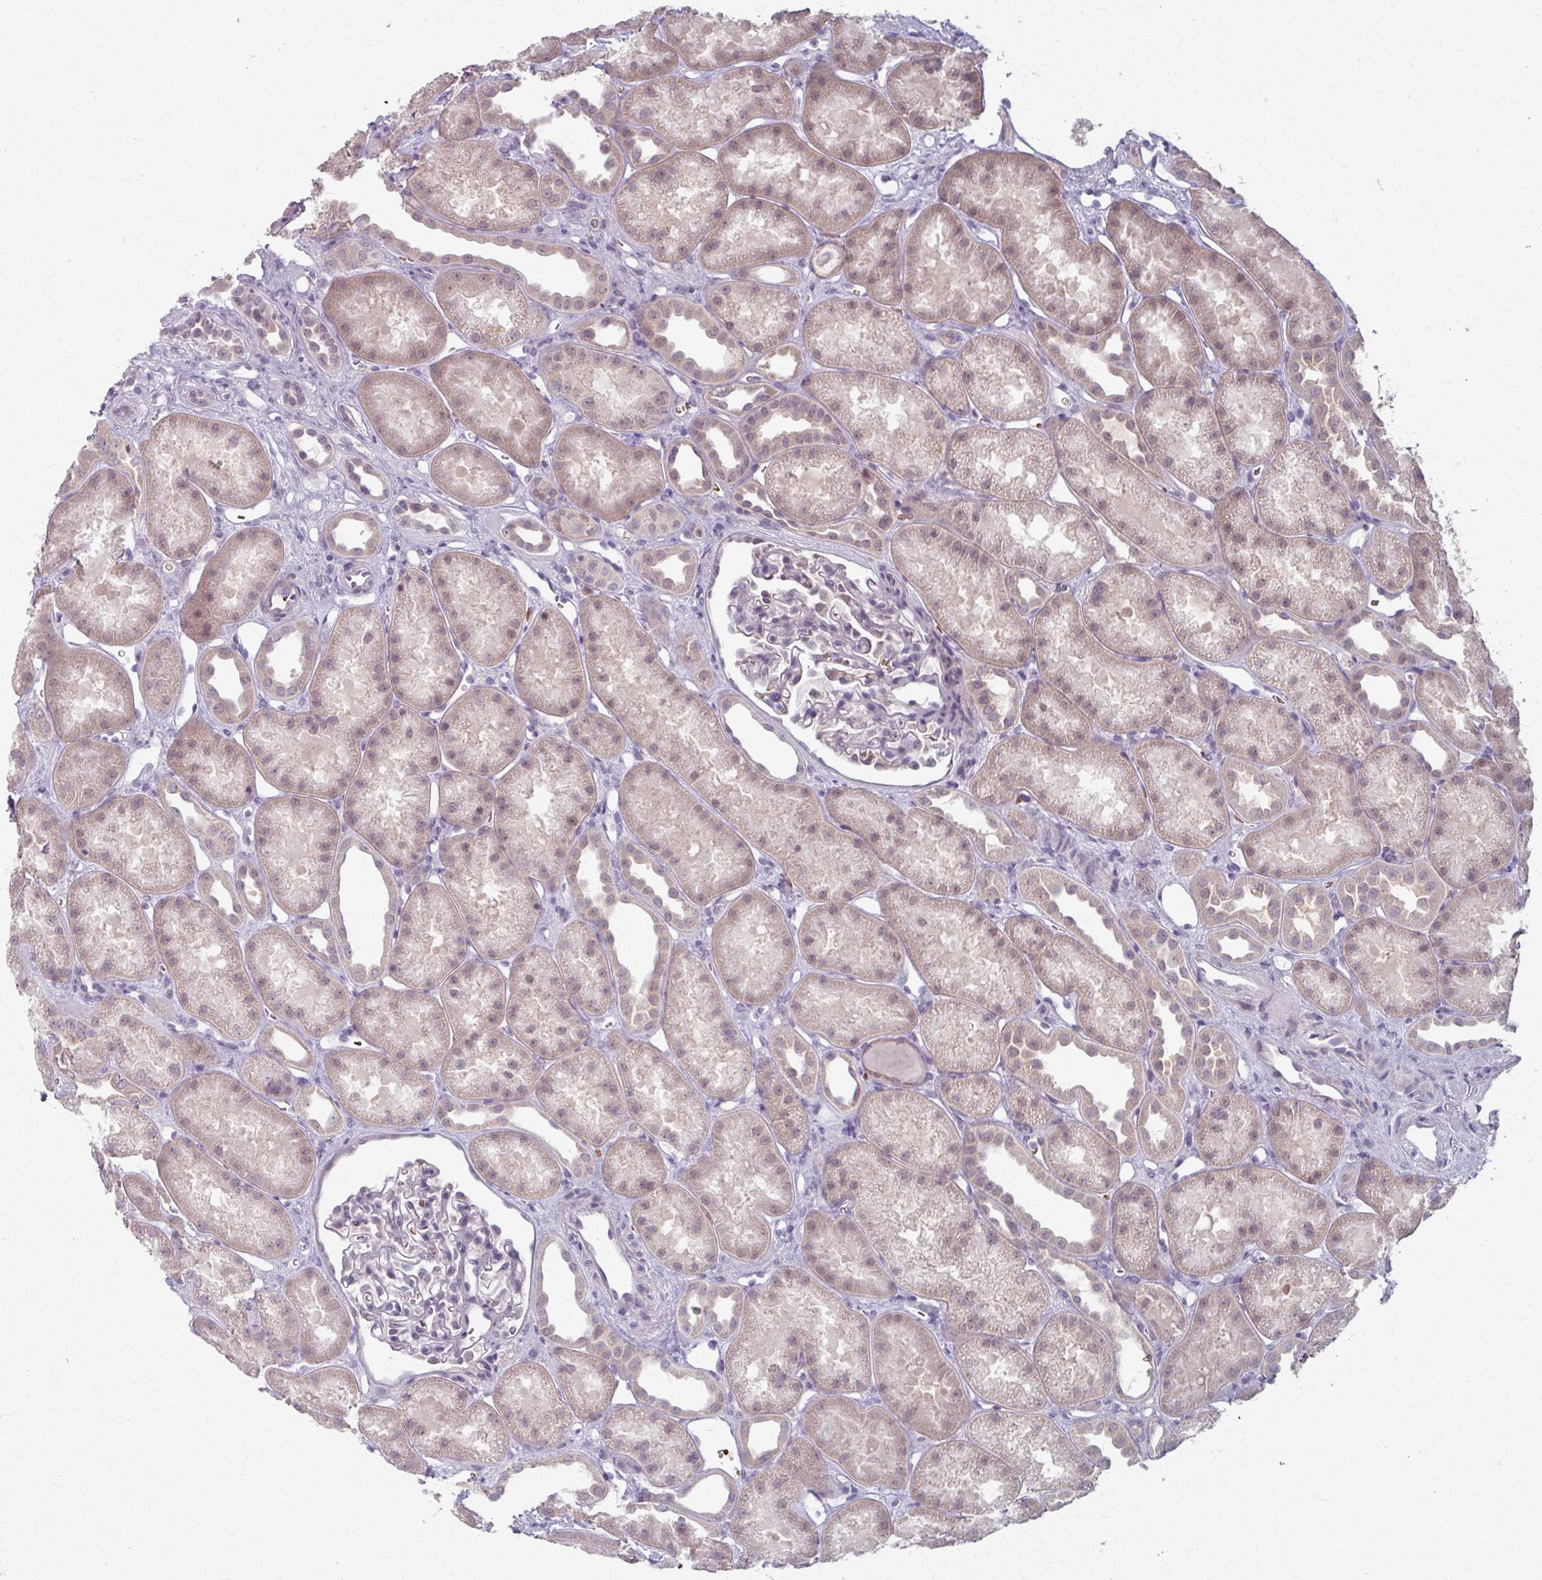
{"staining": {"intensity": "negative", "quantity": "none", "location": "none"}, "tissue": "kidney", "cell_type": "Cells in glomeruli", "image_type": "normal", "snomed": [{"axis": "morphology", "description": "Normal tissue, NOS"}, {"axis": "topography", "description": "Kidney"}], "caption": "IHC of benign human kidney demonstrates no expression in cells in glomeruli.", "gene": "KMT5C", "patient": {"sex": "male", "age": 61}}